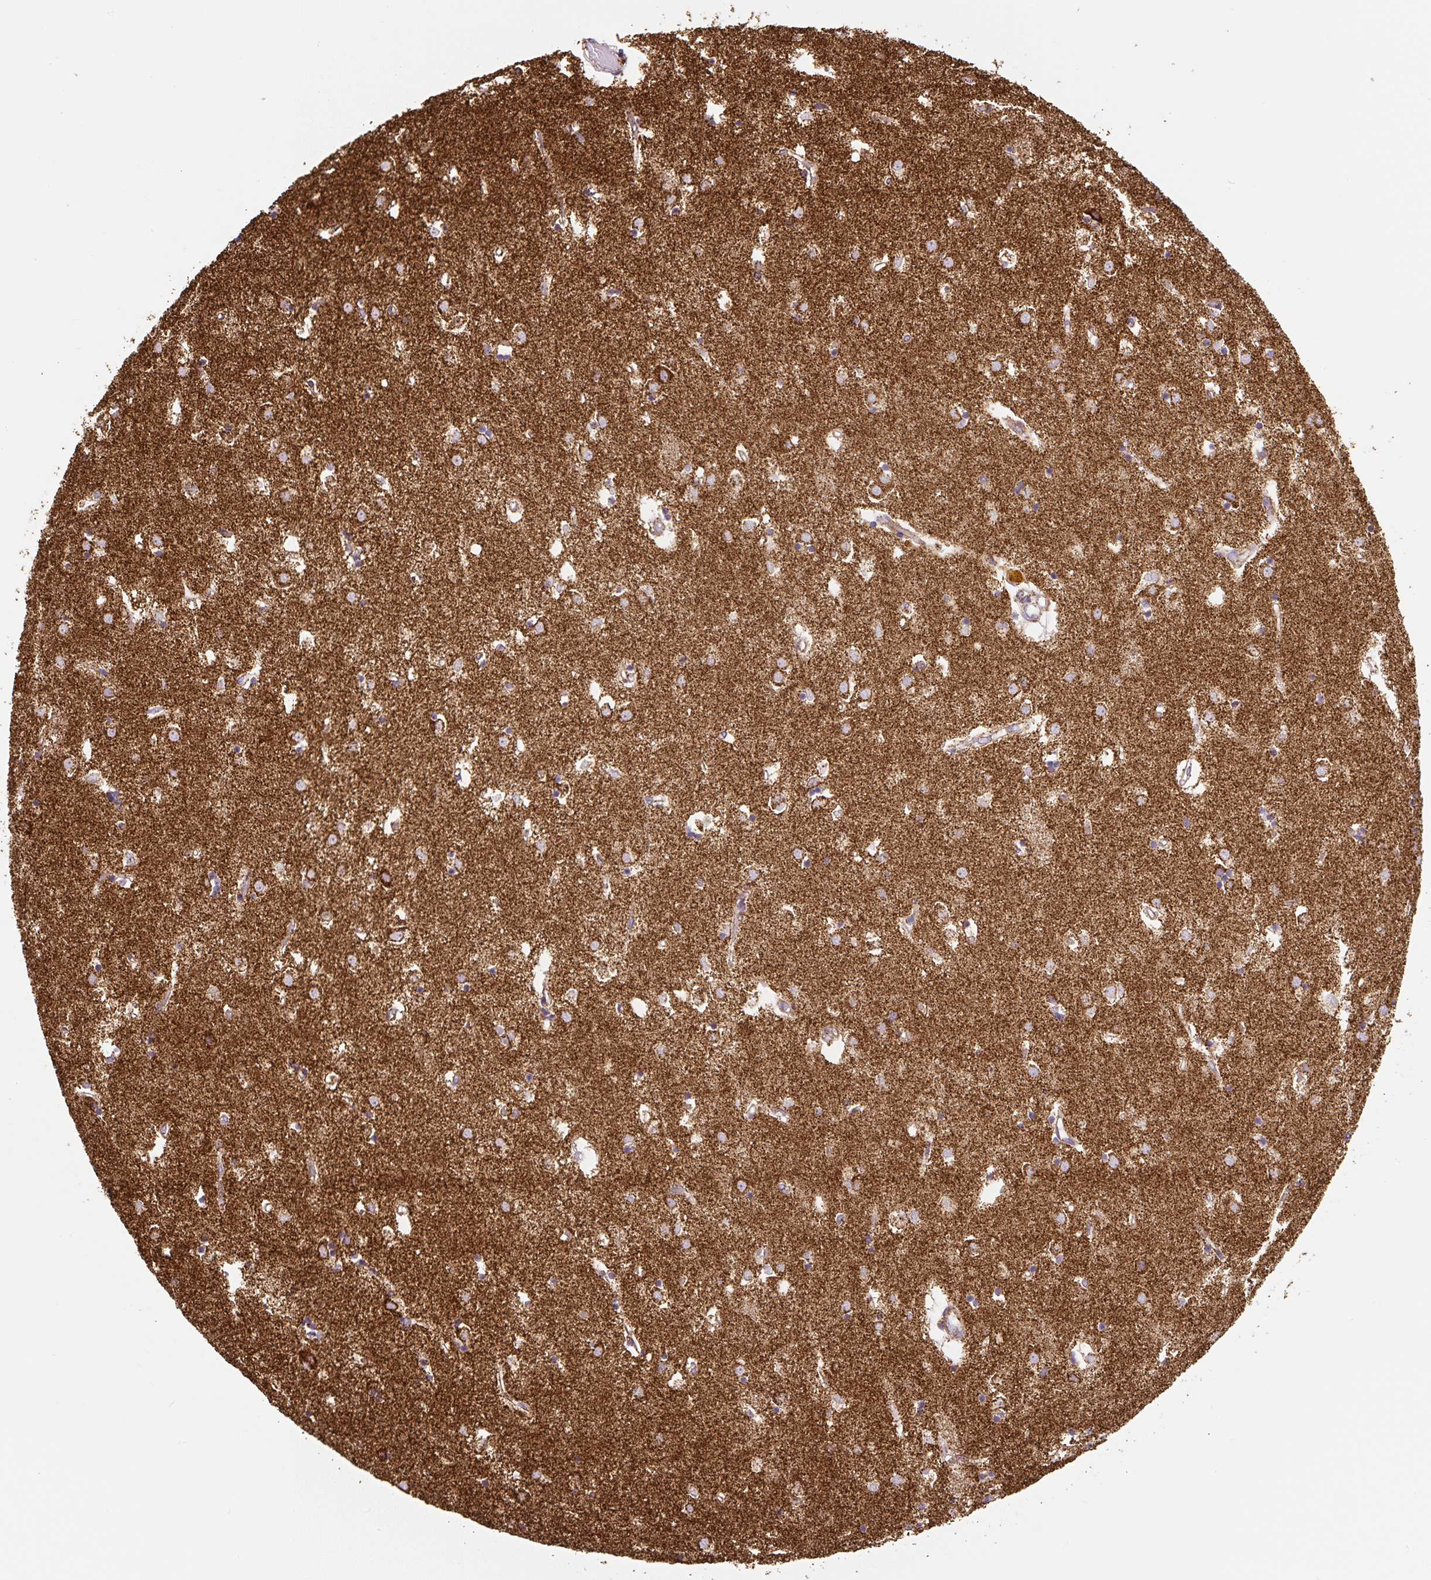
{"staining": {"intensity": "strong", "quantity": "25%-75%", "location": "cytoplasmic/membranous"}, "tissue": "caudate", "cell_type": "Glial cells", "image_type": "normal", "snomed": [{"axis": "morphology", "description": "Normal tissue, NOS"}, {"axis": "topography", "description": "Lateral ventricle wall"}], "caption": "Immunohistochemical staining of normal human caudate demonstrates high levels of strong cytoplasmic/membranous staining in approximately 25%-75% of glial cells.", "gene": "ATP5F1A", "patient": {"sex": "male", "age": 70}}